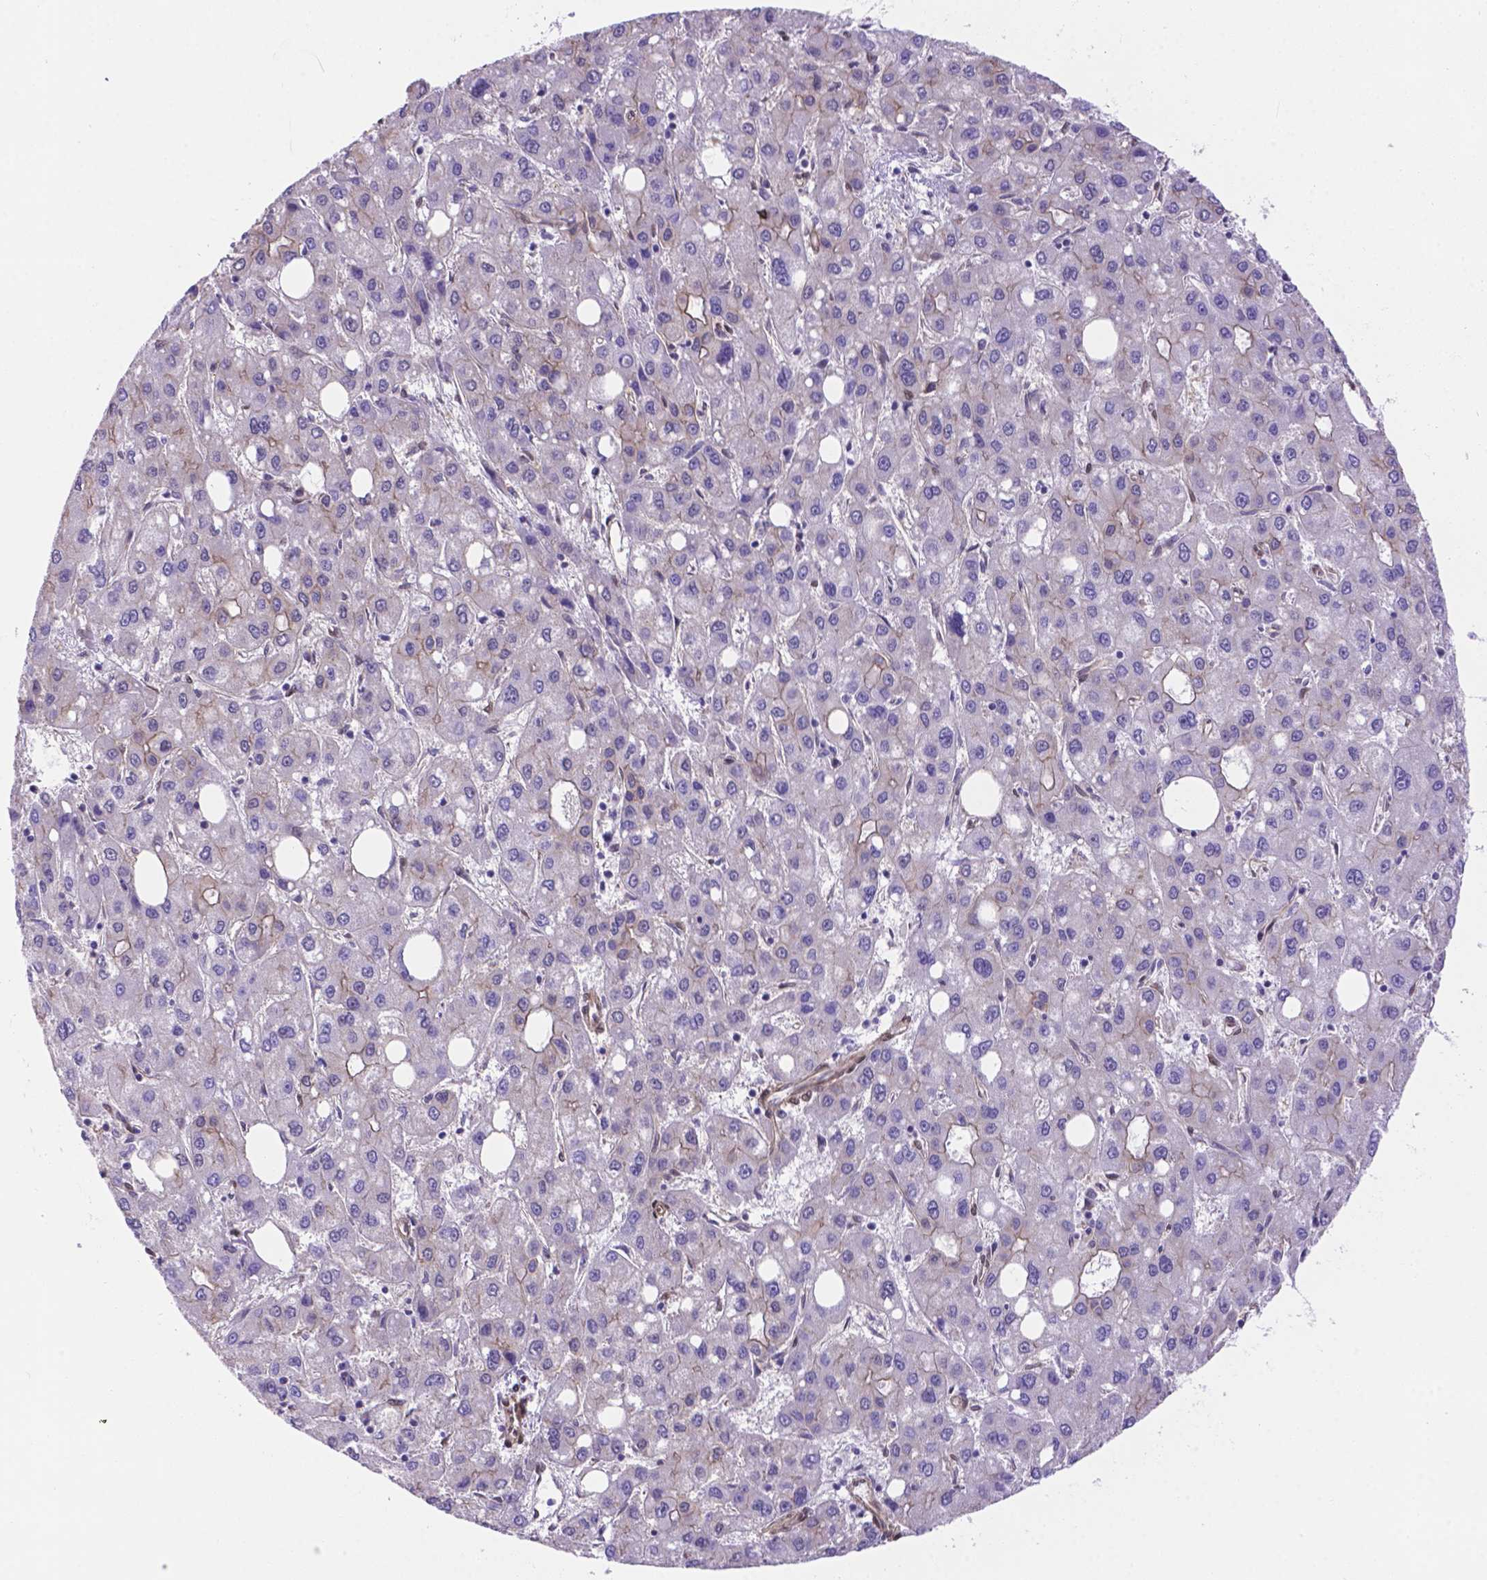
{"staining": {"intensity": "negative", "quantity": "none", "location": "none"}, "tissue": "liver cancer", "cell_type": "Tumor cells", "image_type": "cancer", "snomed": [{"axis": "morphology", "description": "Carcinoma, Hepatocellular, NOS"}, {"axis": "topography", "description": "Liver"}], "caption": "The image reveals no significant expression in tumor cells of liver cancer (hepatocellular carcinoma).", "gene": "YAP1", "patient": {"sex": "male", "age": 73}}